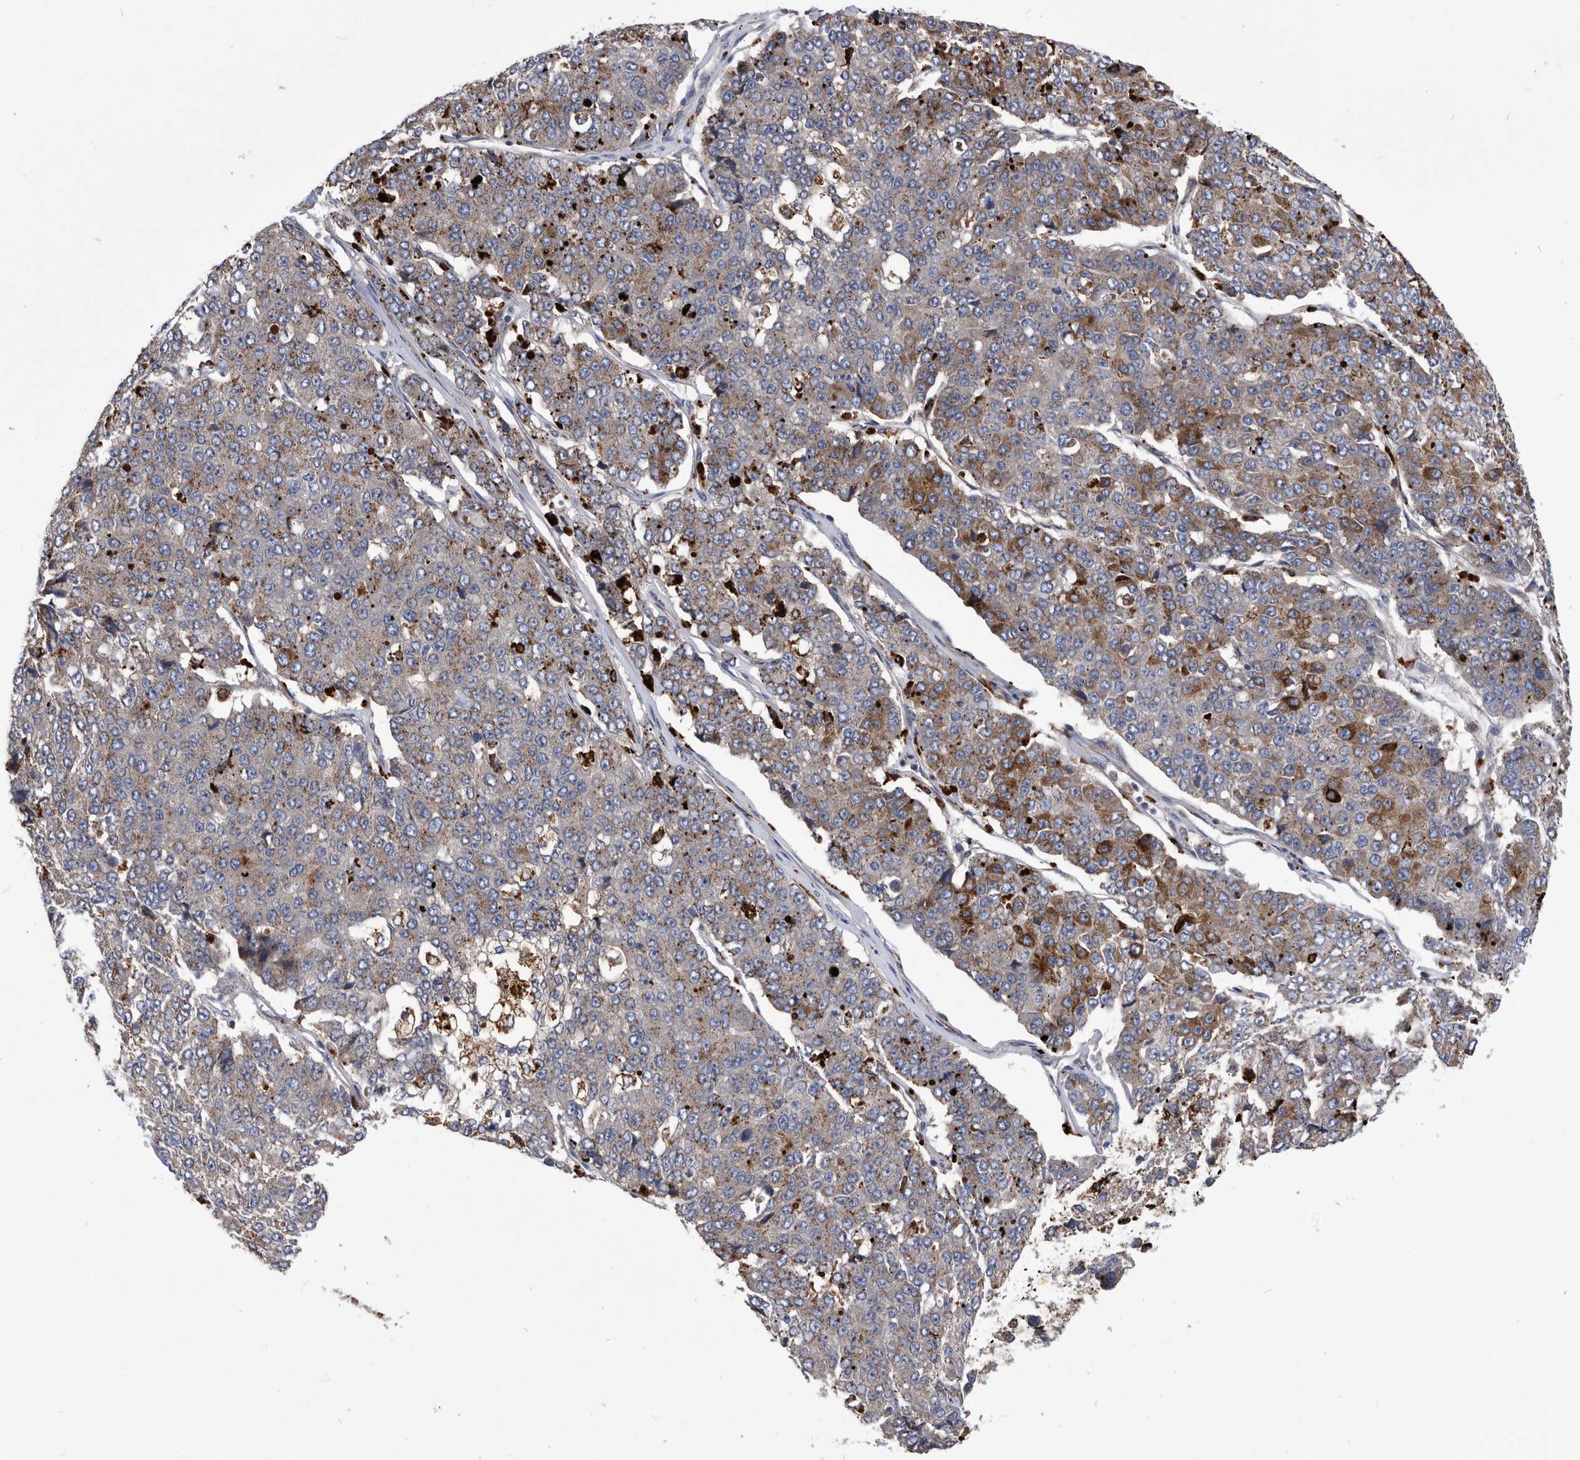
{"staining": {"intensity": "moderate", "quantity": "<25%", "location": "cytoplasmic/membranous"}, "tissue": "pancreatic cancer", "cell_type": "Tumor cells", "image_type": "cancer", "snomed": [{"axis": "morphology", "description": "Adenocarcinoma, NOS"}, {"axis": "topography", "description": "Pancreas"}], "caption": "Brown immunohistochemical staining in human pancreatic cancer demonstrates moderate cytoplasmic/membranous staining in about <25% of tumor cells.", "gene": "BAIAP3", "patient": {"sex": "male", "age": 50}}